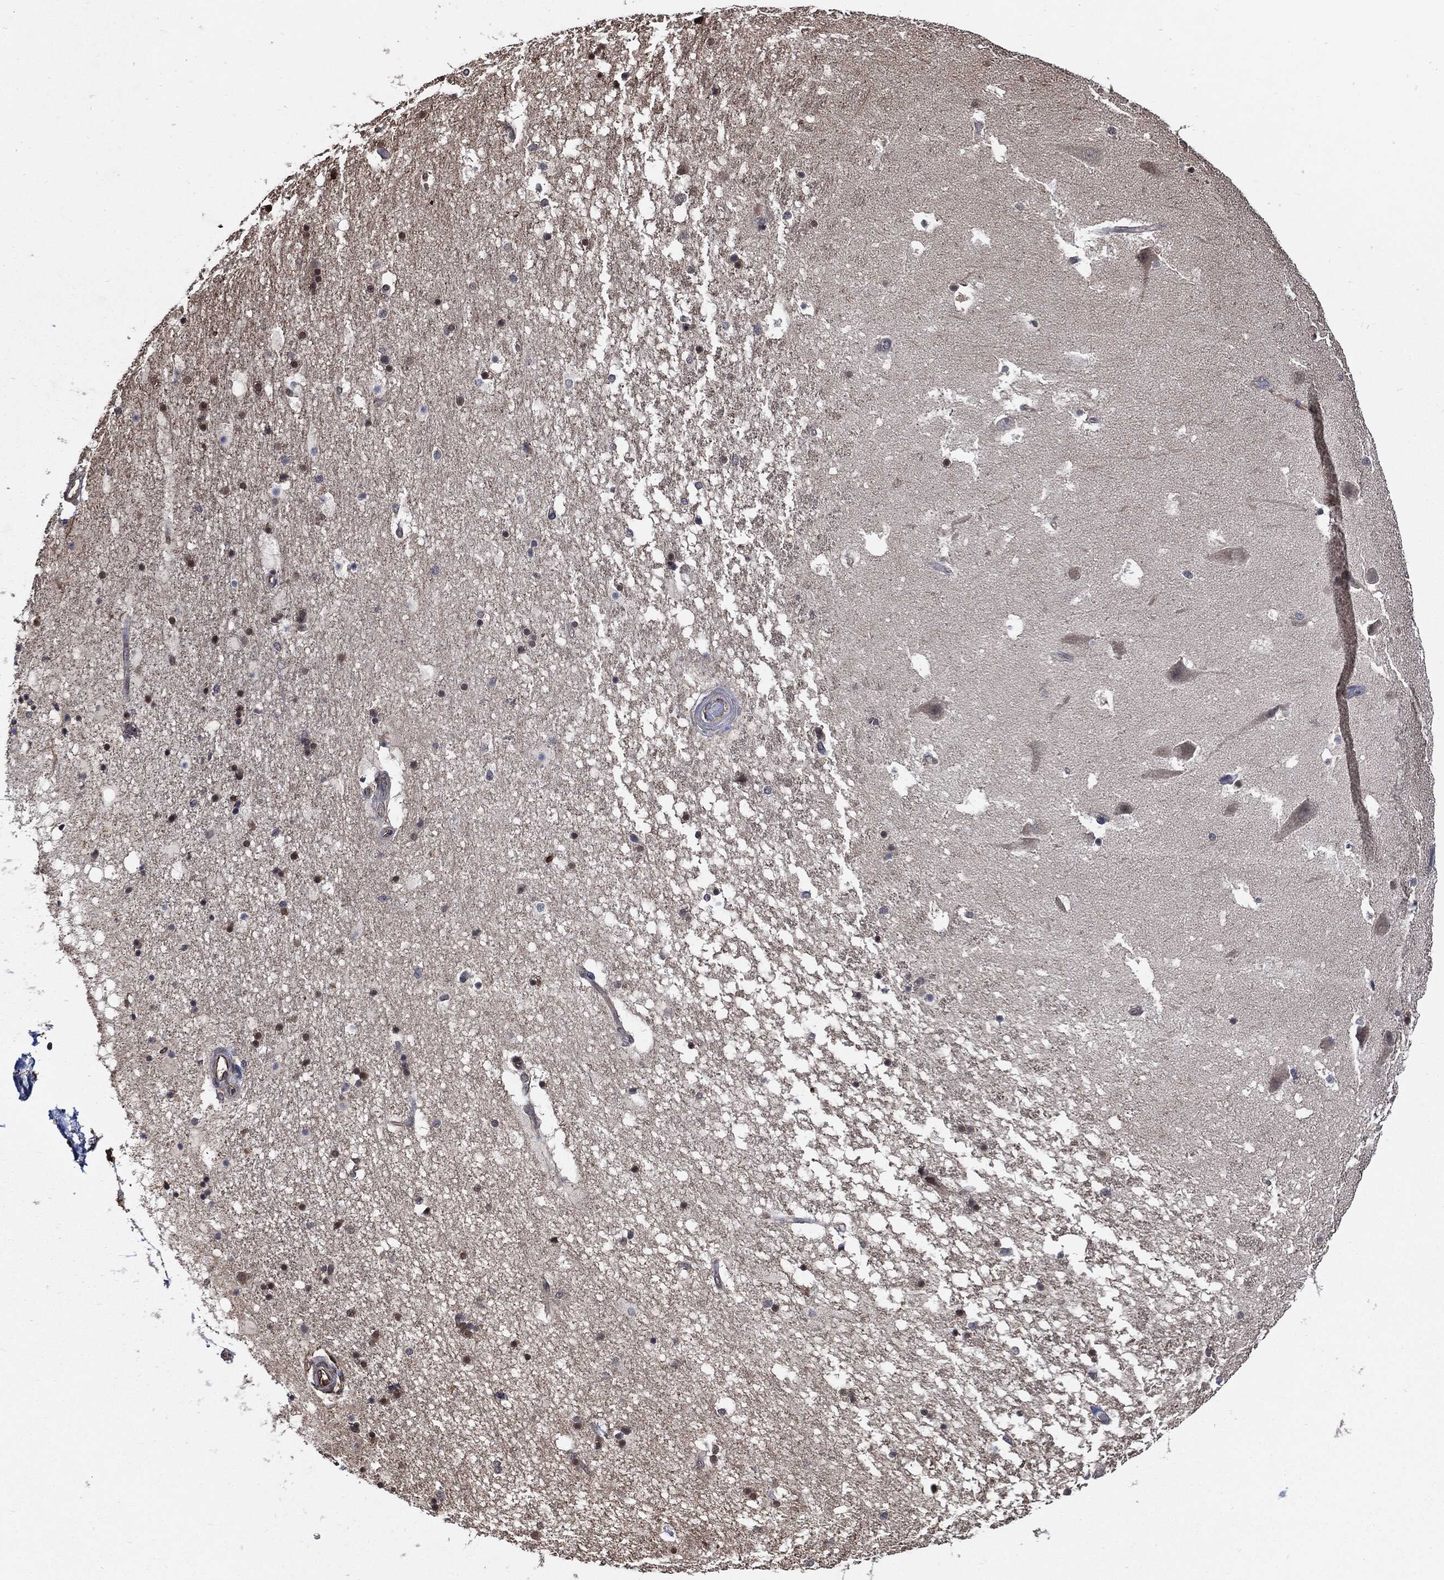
{"staining": {"intensity": "moderate", "quantity": "<25%", "location": "nuclear"}, "tissue": "hippocampus", "cell_type": "Glial cells", "image_type": "normal", "snomed": [{"axis": "morphology", "description": "Normal tissue, NOS"}, {"axis": "topography", "description": "Hippocampus"}], "caption": "Immunohistochemistry (IHC) image of benign hippocampus: hippocampus stained using IHC reveals low levels of moderate protein expression localized specifically in the nuclear of glial cells, appearing as a nuclear brown color.", "gene": "S100A9", "patient": {"sex": "male", "age": 51}}